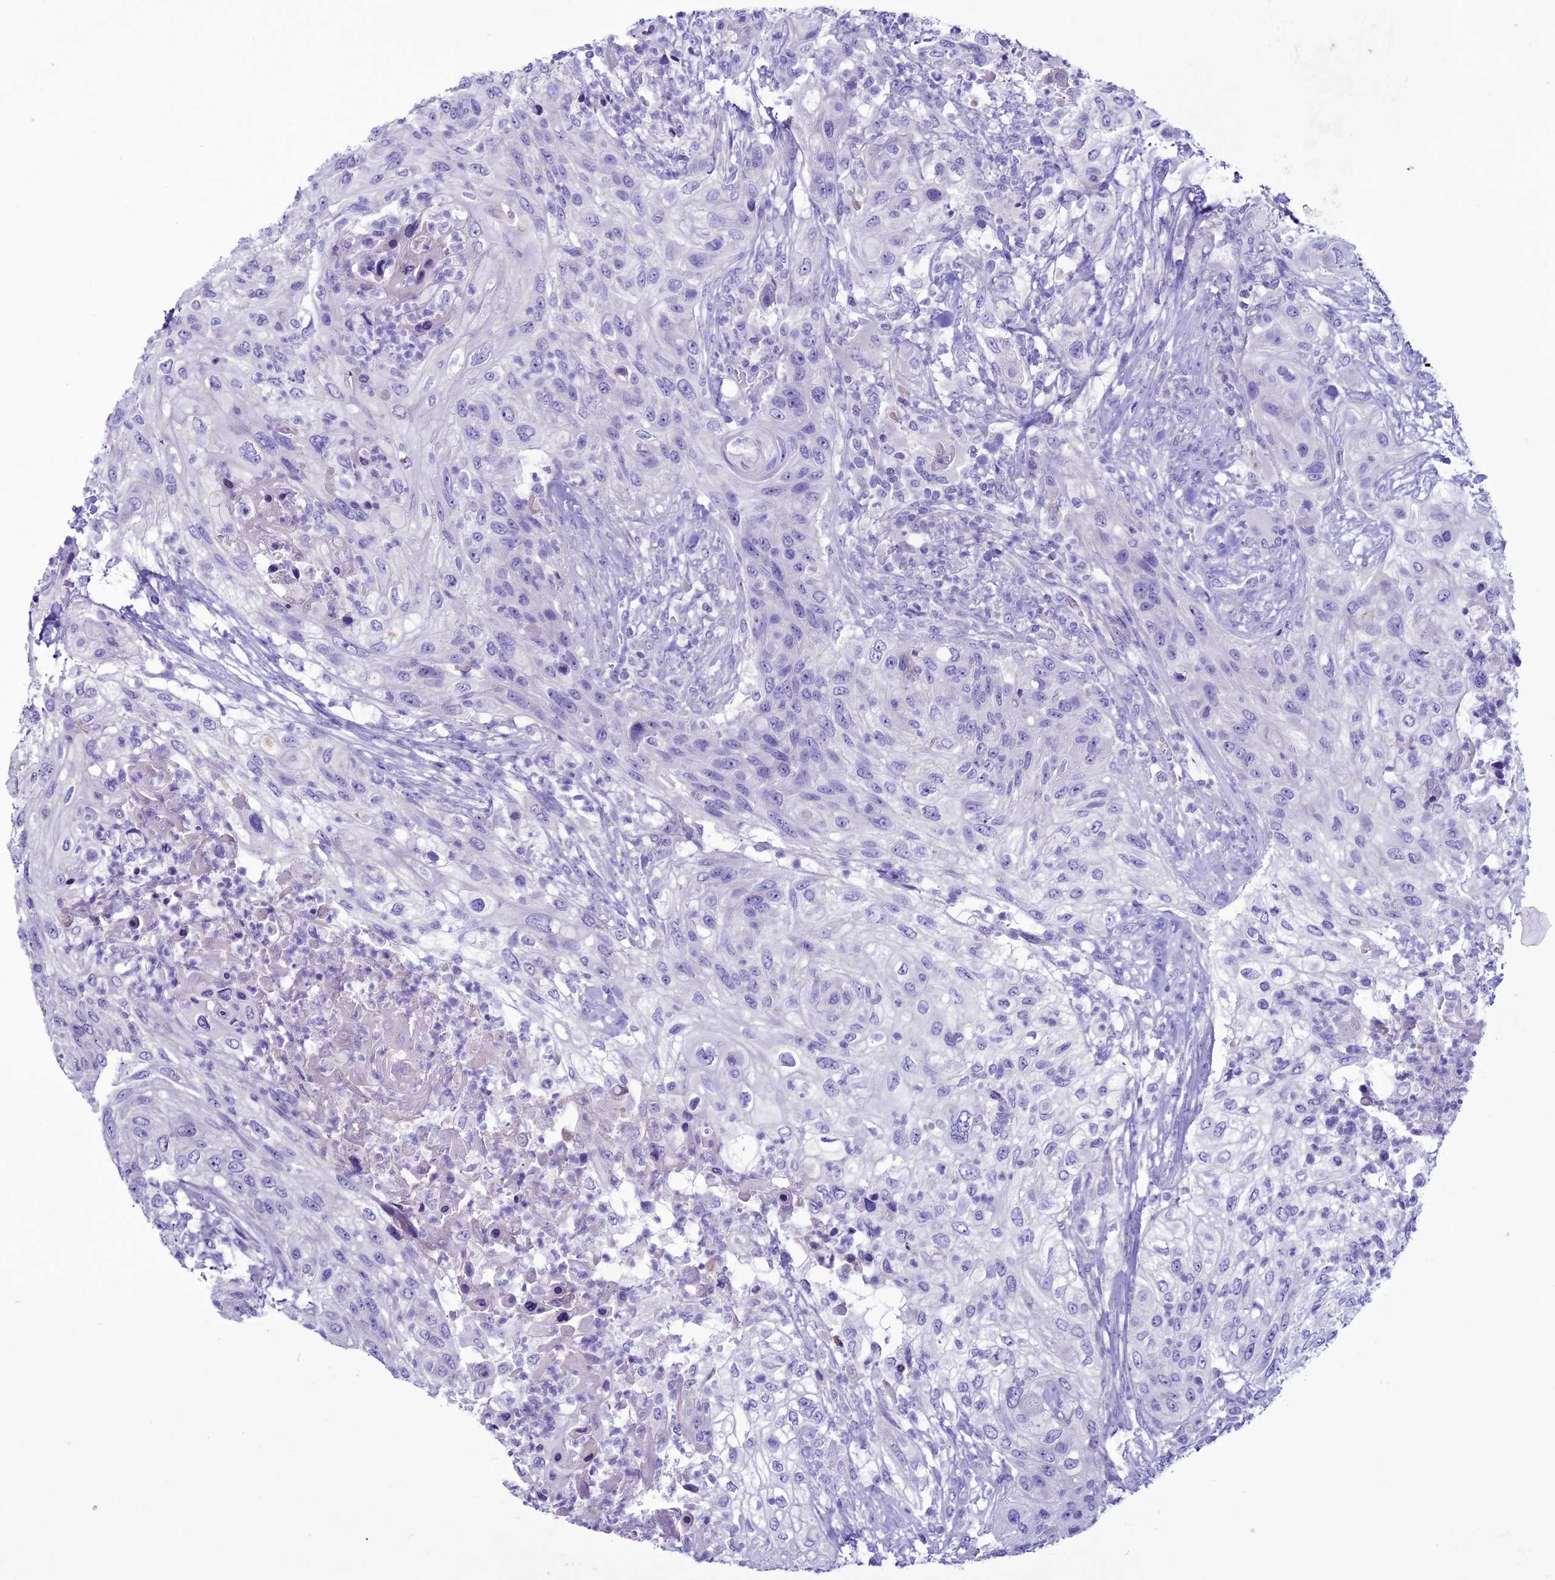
{"staining": {"intensity": "negative", "quantity": "none", "location": "none"}, "tissue": "urothelial cancer", "cell_type": "Tumor cells", "image_type": "cancer", "snomed": [{"axis": "morphology", "description": "Urothelial carcinoma, High grade"}, {"axis": "topography", "description": "Urinary bladder"}], "caption": "This is a micrograph of immunohistochemistry staining of urothelial cancer, which shows no positivity in tumor cells. (Brightfield microscopy of DAB (3,3'-diaminobenzidine) immunohistochemistry (IHC) at high magnification).", "gene": "CLEC2L", "patient": {"sex": "female", "age": 60}}